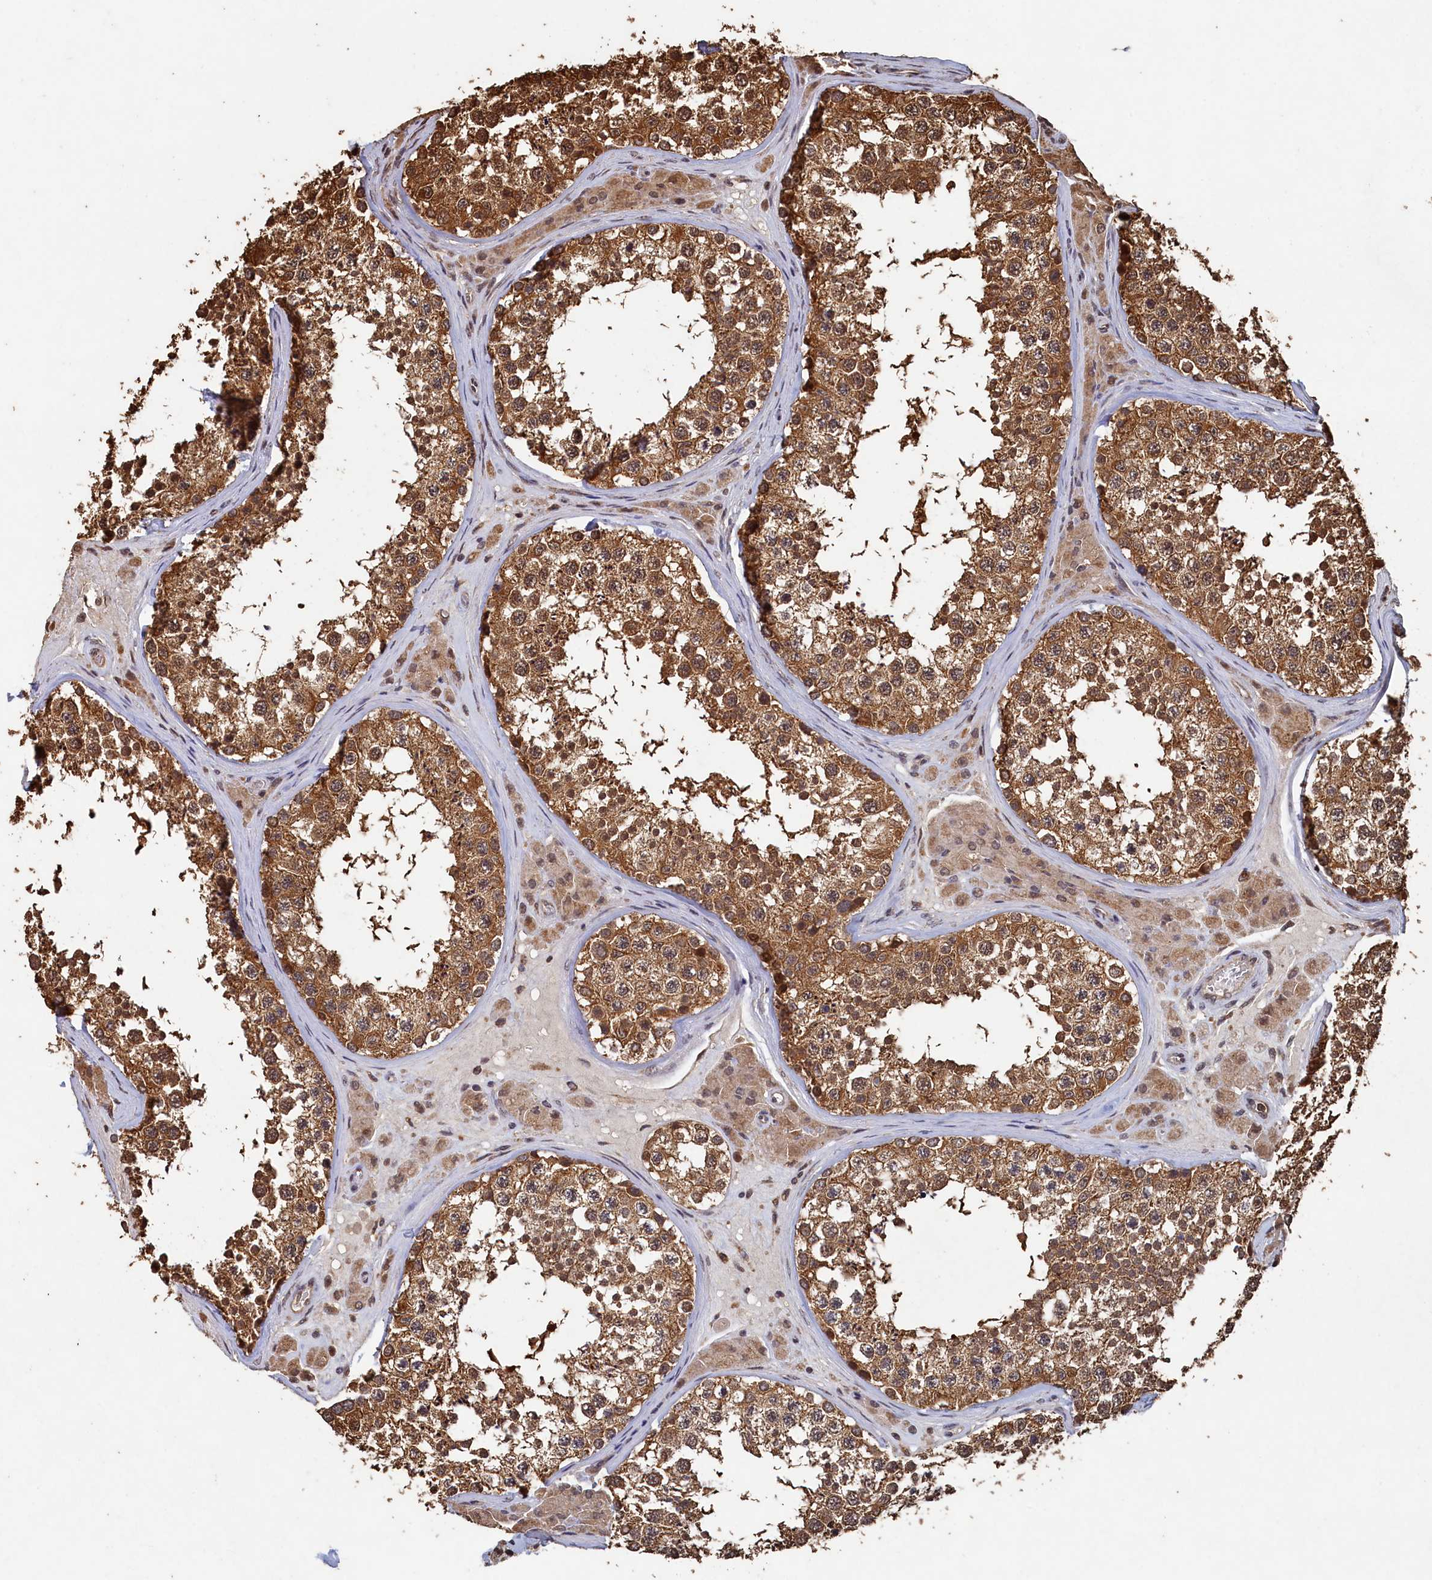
{"staining": {"intensity": "strong", "quantity": ">75%", "location": "cytoplasmic/membranous,nuclear"}, "tissue": "testis", "cell_type": "Cells in seminiferous ducts", "image_type": "normal", "snomed": [{"axis": "morphology", "description": "Normal tissue, NOS"}, {"axis": "topography", "description": "Testis"}], "caption": "Cells in seminiferous ducts display strong cytoplasmic/membranous,nuclear positivity in about >75% of cells in normal testis.", "gene": "PIGN", "patient": {"sex": "male", "age": 46}}